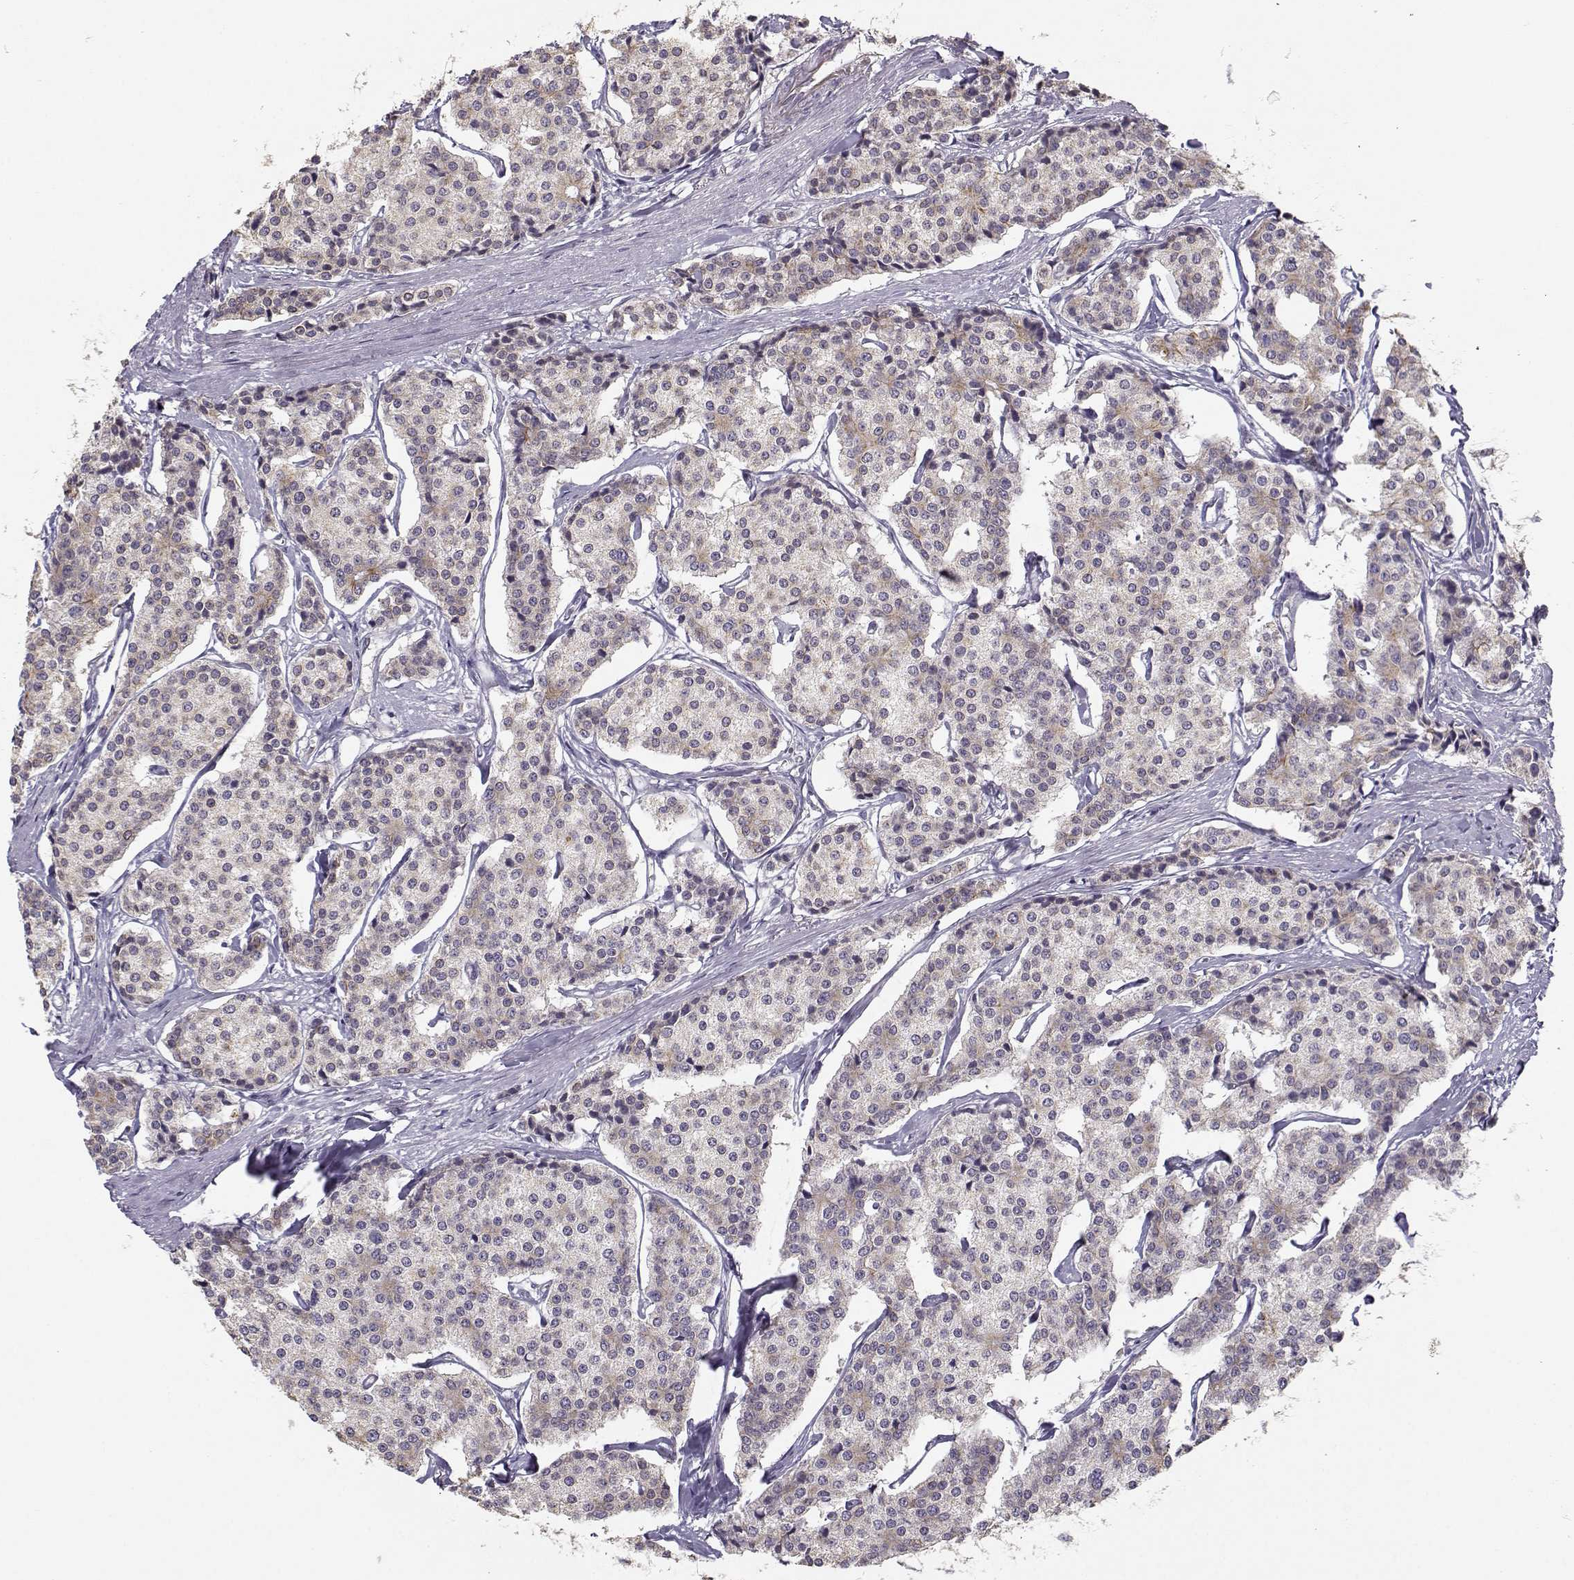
{"staining": {"intensity": "weak", "quantity": "<25%", "location": "cytoplasmic/membranous"}, "tissue": "carcinoid", "cell_type": "Tumor cells", "image_type": "cancer", "snomed": [{"axis": "morphology", "description": "Carcinoid, malignant, NOS"}, {"axis": "topography", "description": "Small intestine"}], "caption": "Tumor cells are negative for brown protein staining in carcinoid (malignant). (IHC, brightfield microscopy, high magnification).", "gene": "TMEM145", "patient": {"sex": "female", "age": 65}}